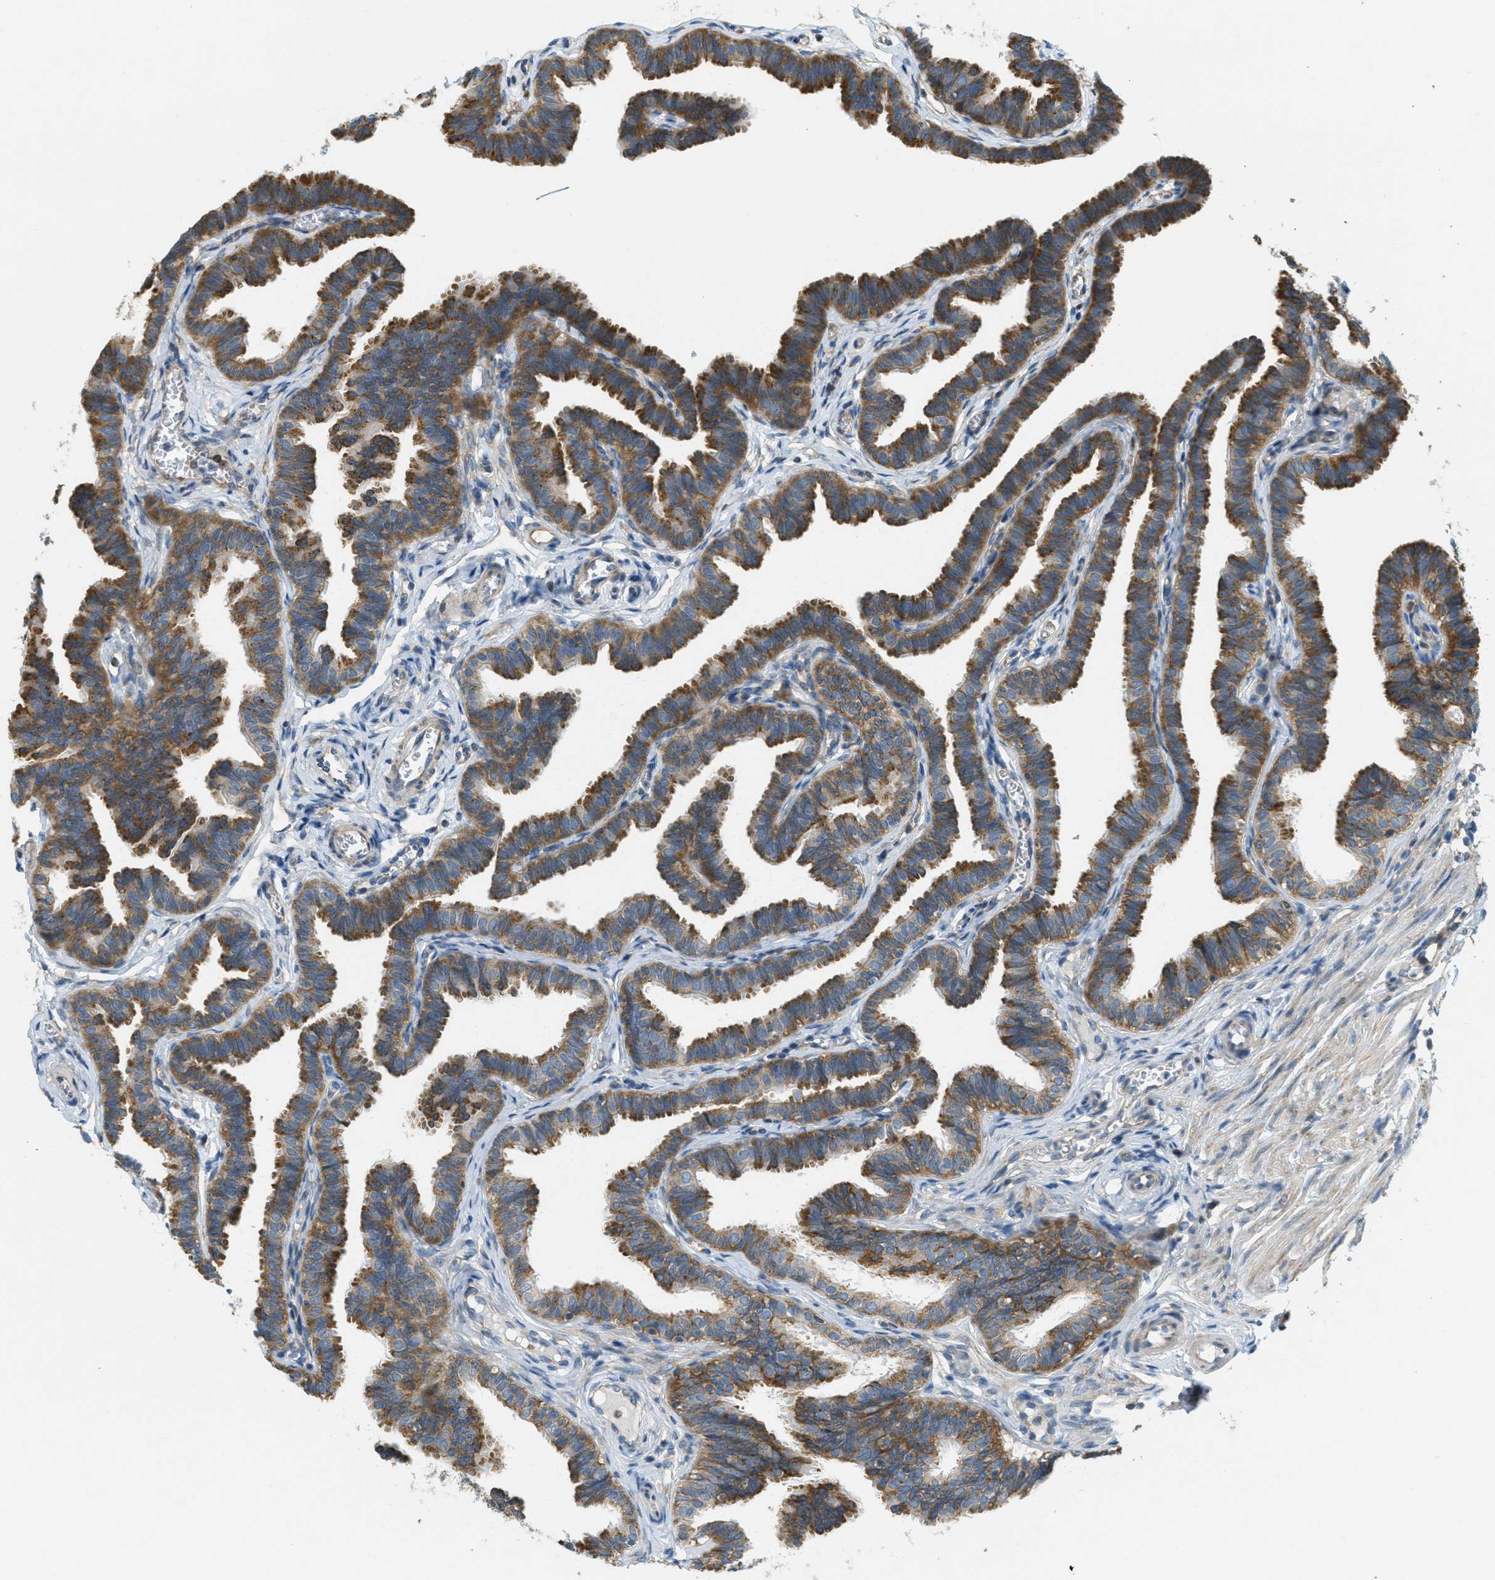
{"staining": {"intensity": "moderate", "quantity": ">75%", "location": "cytoplasmic/membranous"}, "tissue": "fallopian tube", "cell_type": "Glandular cells", "image_type": "normal", "snomed": [{"axis": "morphology", "description": "Normal tissue, NOS"}, {"axis": "topography", "description": "Fallopian tube"}, {"axis": "topography", "description": "Ovary"}], "caption": "Immunohistochemical staining of unremarkable fallopian tube demonstrates medium levels of moderate cytoplasmic/membranous expression in about >75% of glandular cells.", "gene": "ABCF1", "patient": {"sex": "female", "age": 23}}